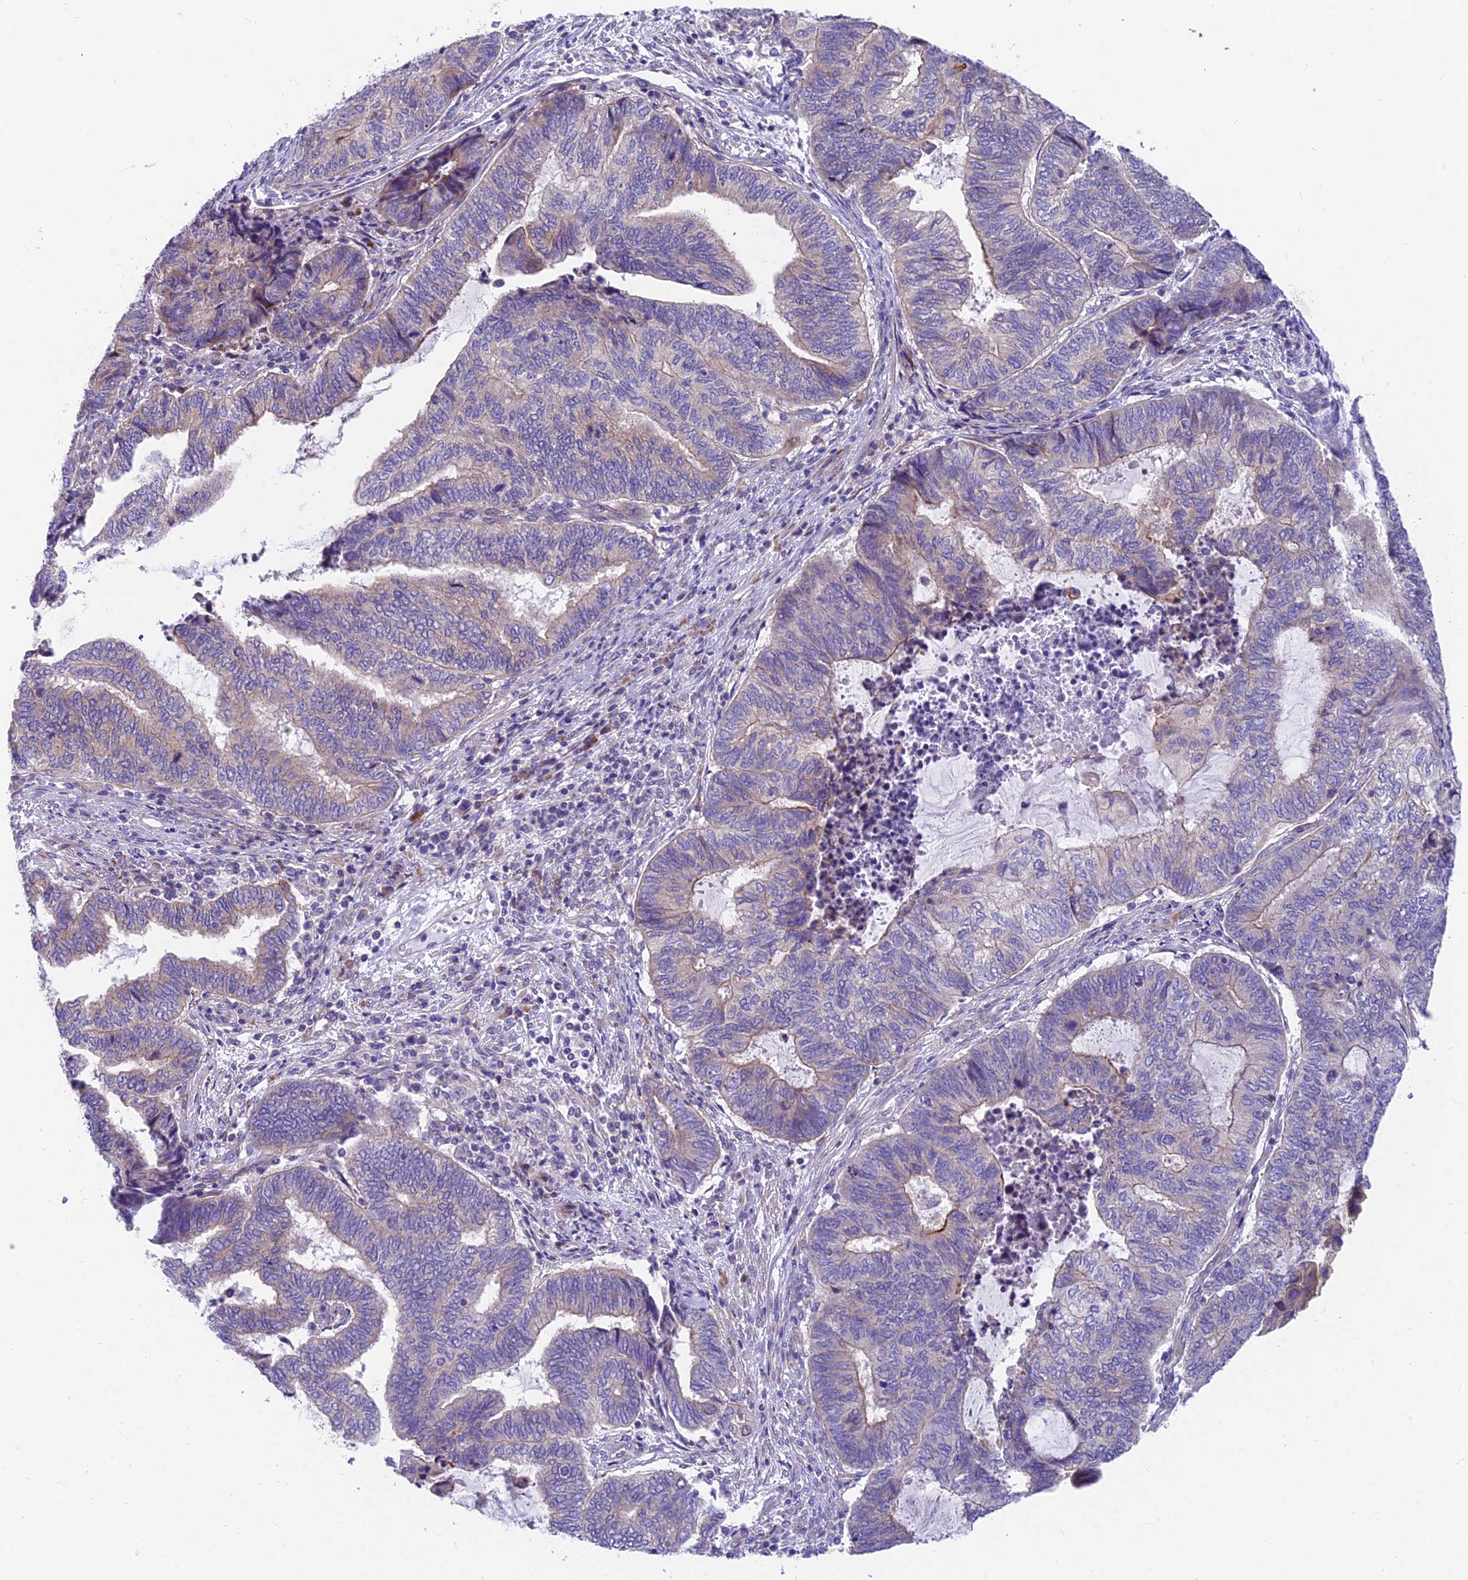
{"staining": {"intensity": "weak", "quantity": "25%-75%", "location": "cytoplasmic/membranous"}, "tissue": "endometrial cancer", "cell_type": "Tumor cells", "image_type": "cancer", "snomed": [{"axis": "morphology", "description": "Adenocarcinoma, NOS"}, {"axis": "topography", "description": "Uterus"}, {"axis": "topography", "description": "Endometrium"}], "caption": "Weak cytoplasmic/membranous positivity is seen in about 25%-75% of tumor cells in endometrial cancer (adenocarcinoma).", "gene": "MVB12A", "patient": {"sex": "female", "age": 70}}